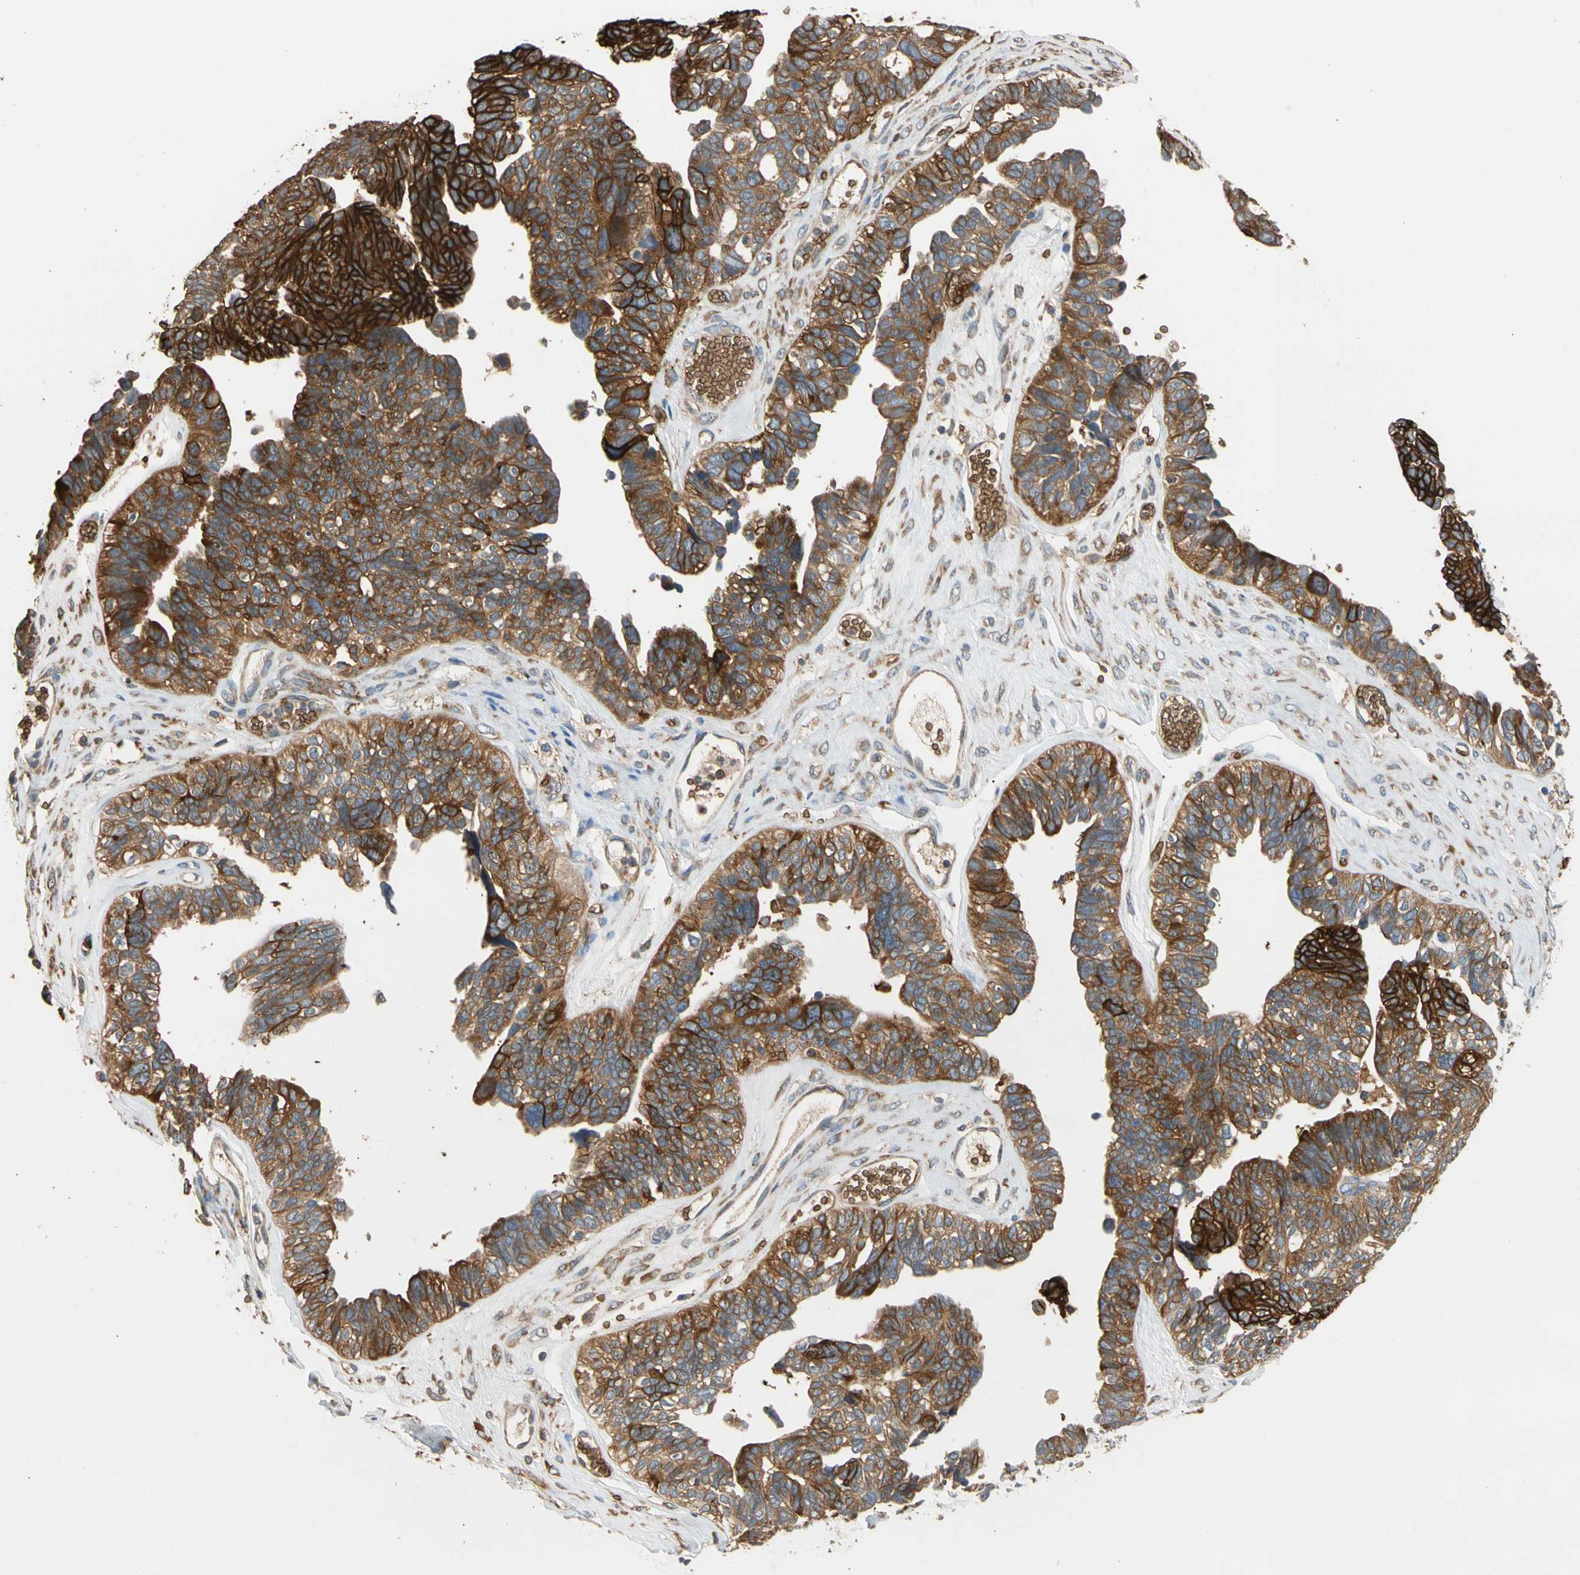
{"staining": {"intensity": "strong", "quantity": ">75%", "location": "cytoplasmic/membranous"}, "tissue": "ovarian cancer", "cell_type": "Tumor cells", "image_type": "cancer", "snomed": [{"axis": "morphology", "description": "Cystadenocarcinoma, serous, NOS"}, {"axis": "topography", "description": "Ovary"}], "caption": "Brown immunohistochemical staining in human serous cystadenocarcinoma (ovarian) reveals strong cytoplasmic/membranous staining in approximately >75% of tumor cells. The protein of interest is shown in brown color, while the nuclei are stained blue.", "gene": "RIOK2", "patient": {"sex": "female", "age": 79}}